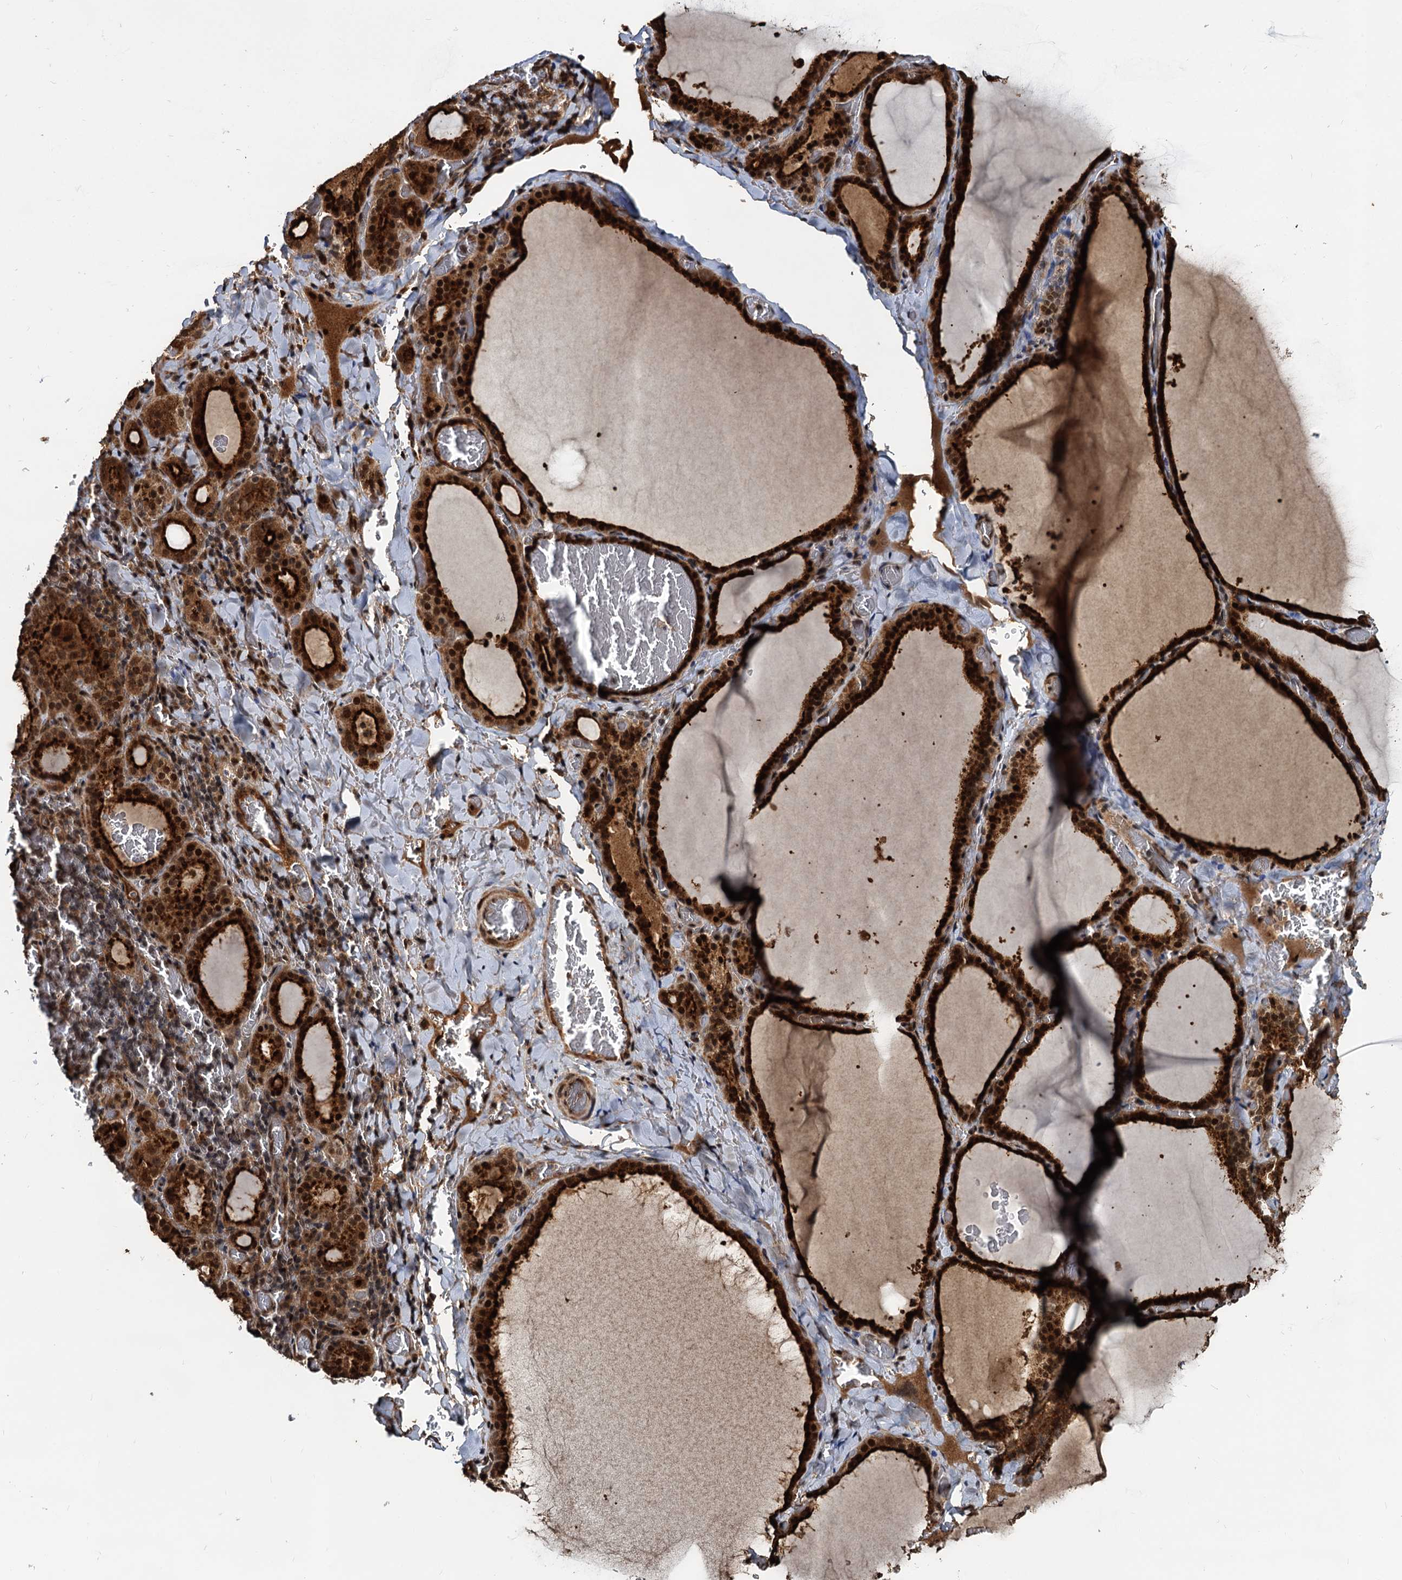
{"staining": {"intensity": "strong", "quantity": ">75%", "location": "cytoplasmic/membranous,nuclear"}, "tissue": "thyroid gland", "cell_type": "Glandular cells", "image_type": "normal", "snomed": [{"axis": "morphology", "description": "Normal tissue, NOS"}, {"axis": "topography", "description": "Thyroid gland"}], "caption": "Glandular cells display high levels of strong cytoplasmic/membranous,nuclear positivity in about >75% of cells in unremarkable human thyroid gland.", "gene": "CEP192", "patient": {"sex": "female", "age": 39}}